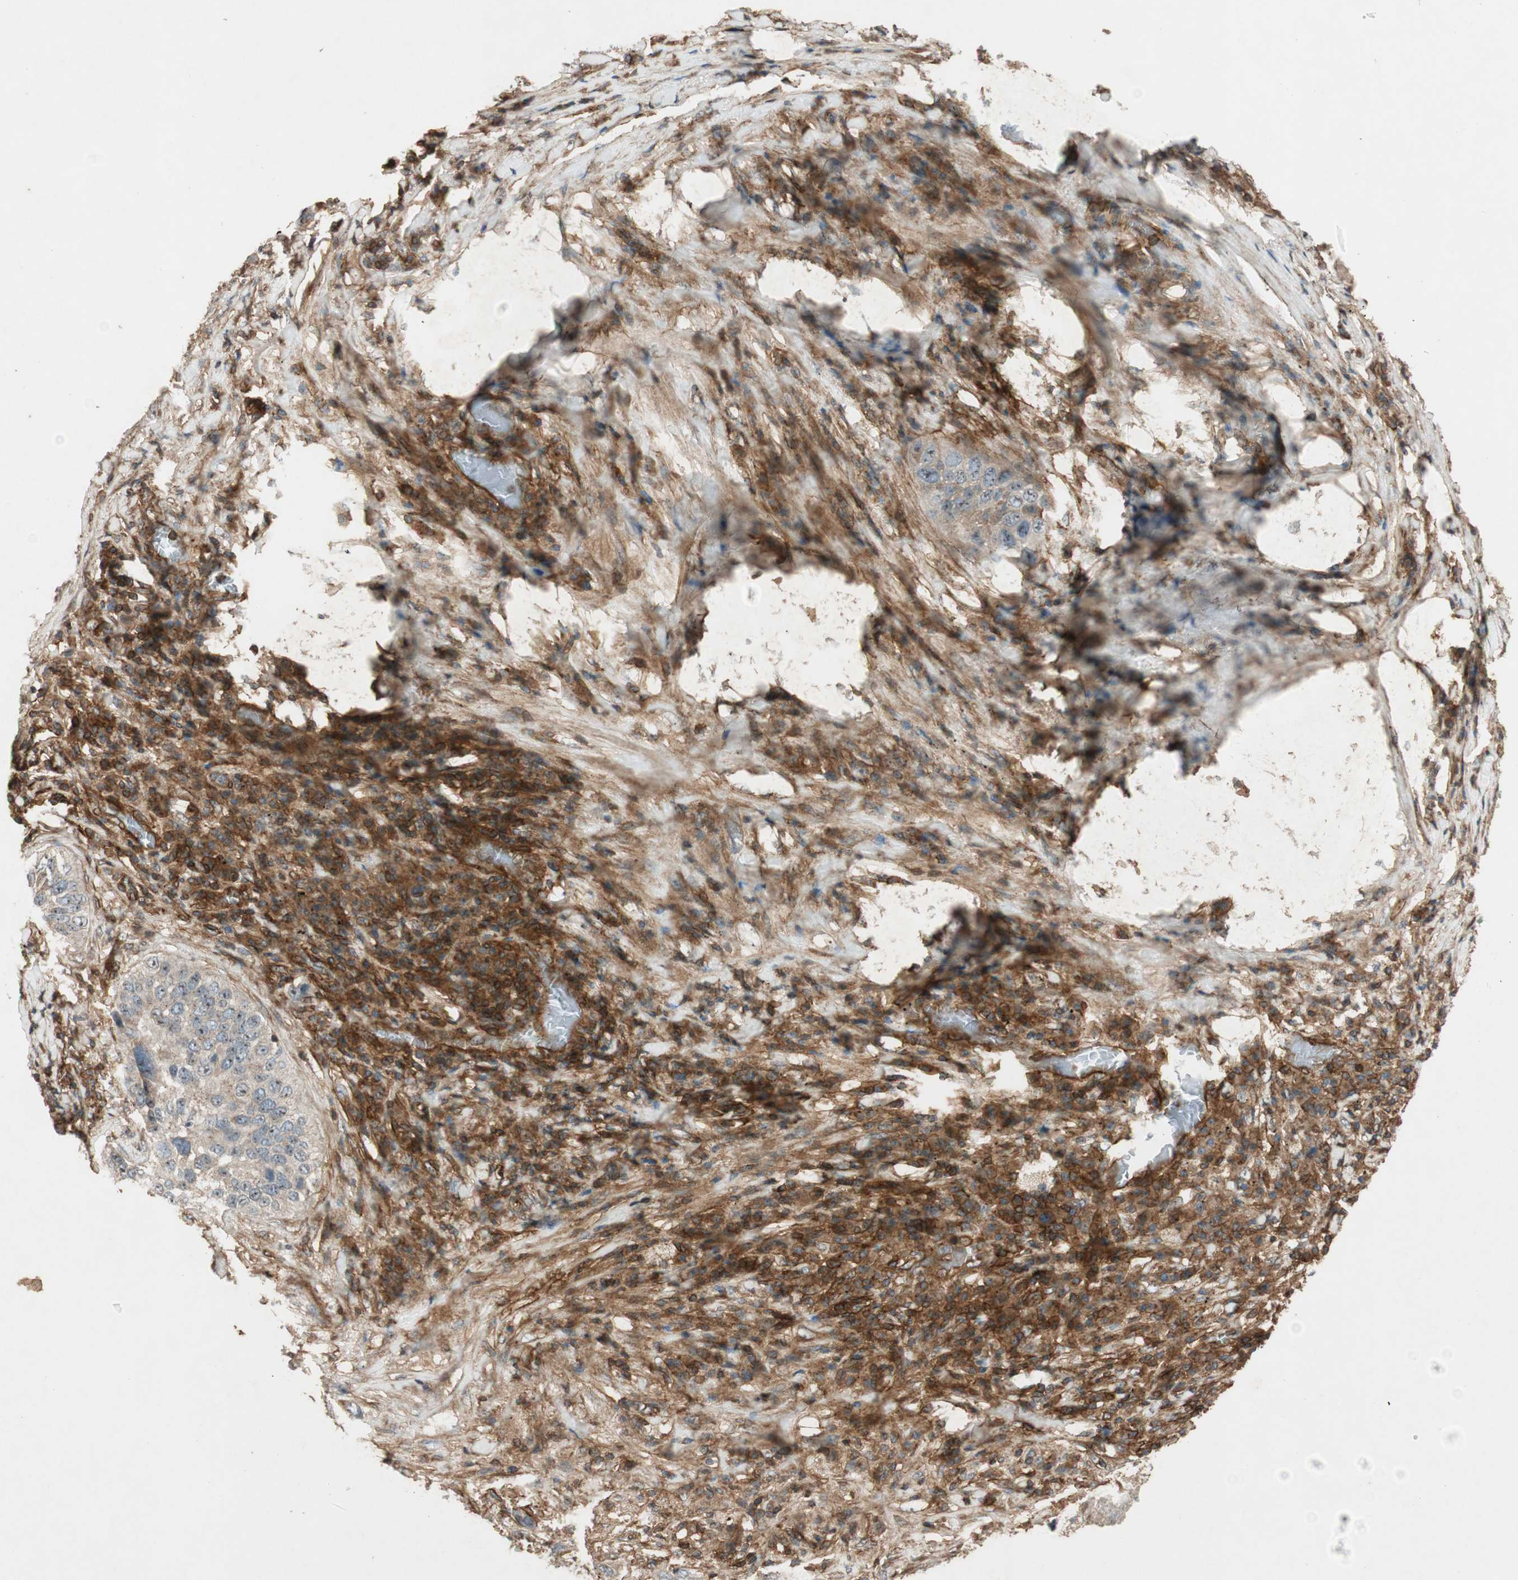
{"staining": {"intensity": "weak", "quantity": ">75%", "location": "cytoplasmic/membranous"}, "tissue": "lung cancer", "cell_type": "Tumor cells", "image_type": "cancer", "snomed": [{"axis": "morphology", "description": "Squamous cell carcinoma, NOS"}, {"axis": "topography", "description": "Lung"}], "caption": "Protein staining by immunohistochemistry (IHC) shows weak cytoplasmic/membranous positivity in about >75% of tumor cells in squamous cell carcinoma (lung). Nuclei are stained in blue.", "gene": "BTN3A3", "patient": {"sex": "male", "age": 57}}